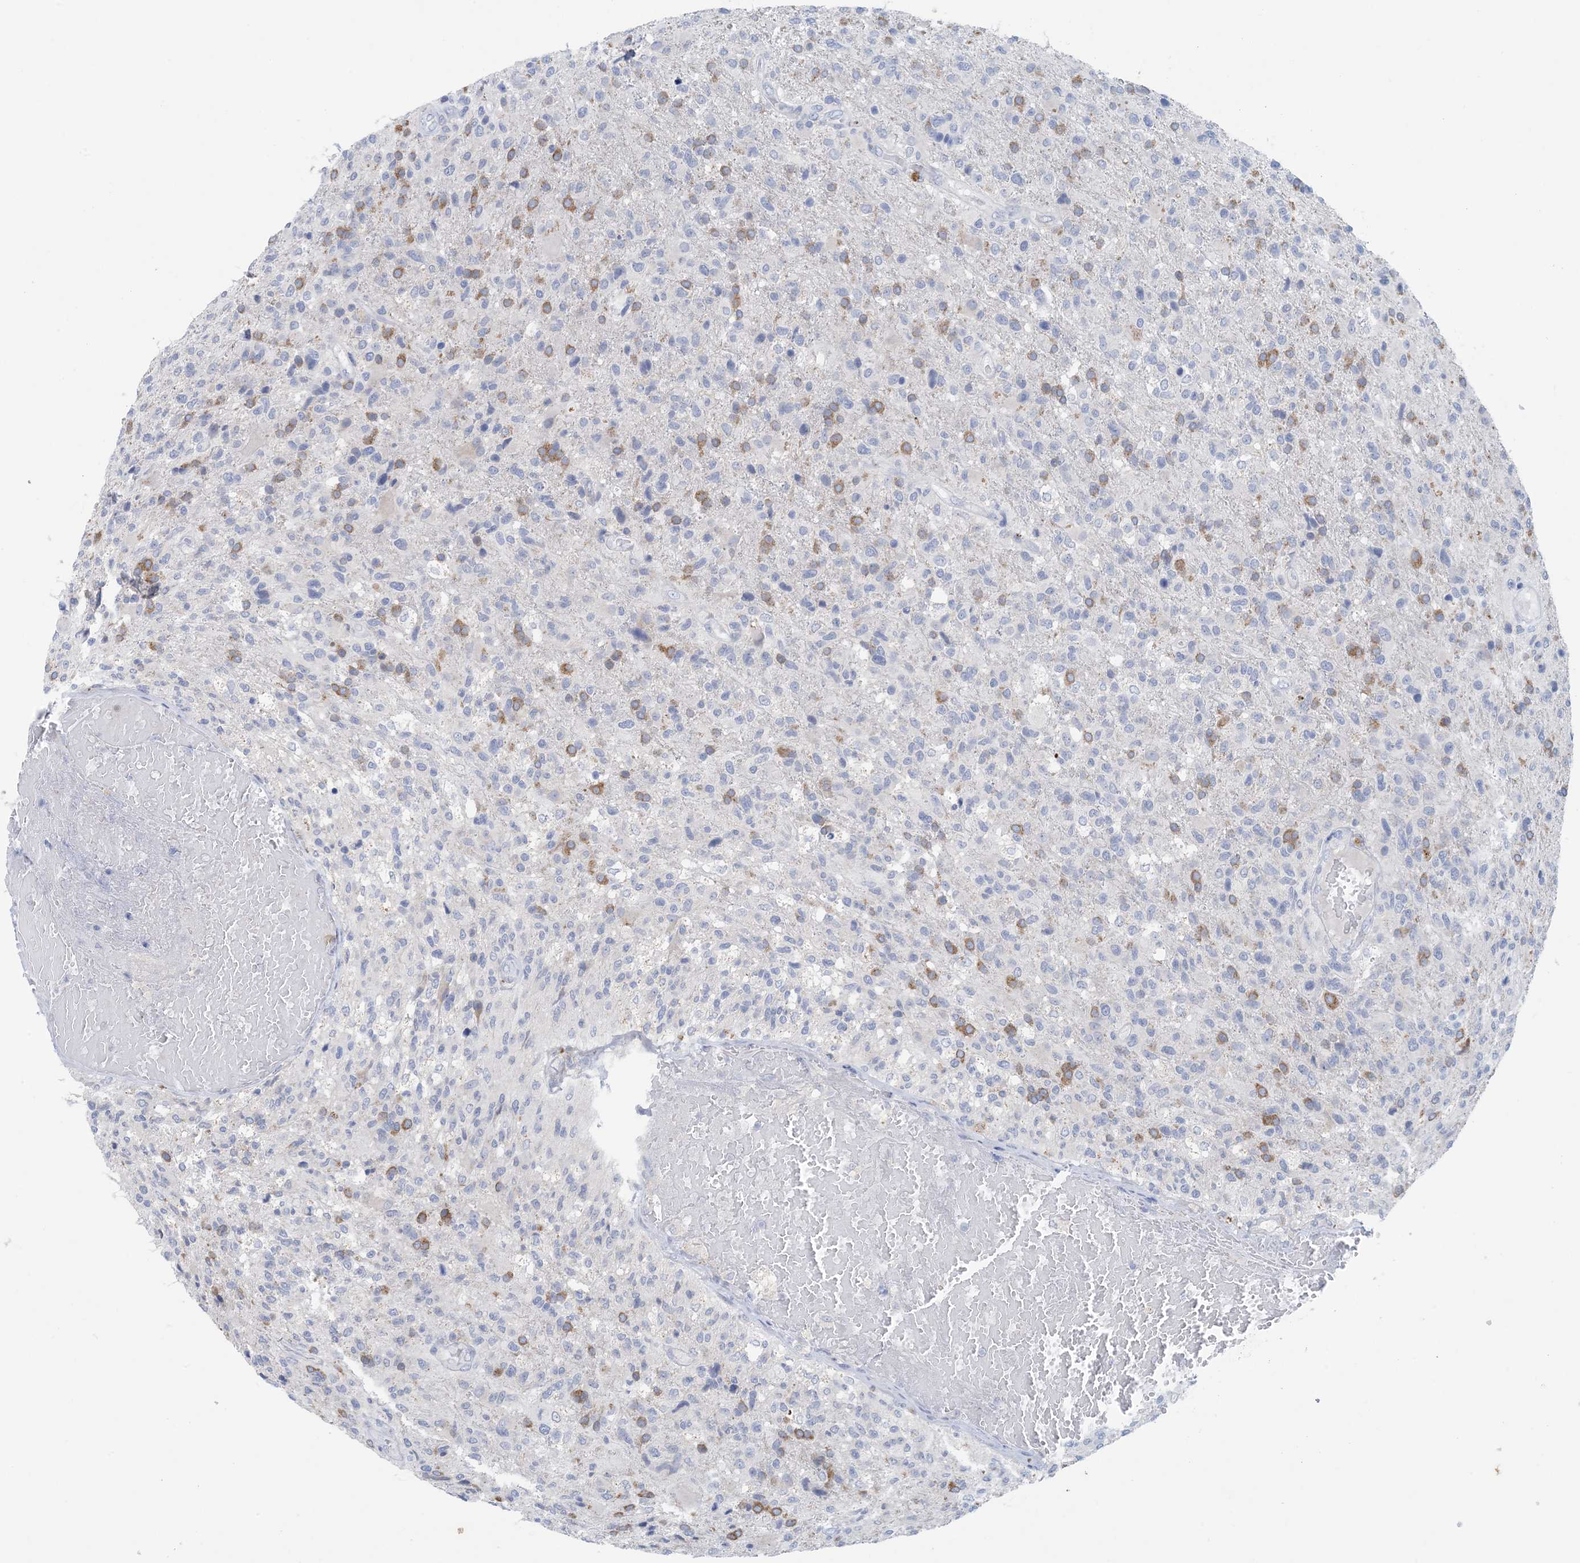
{"staining": {"intensity": "moderate", "quantity": "<25%", "location": "cytoplasmic/membranous"}, "tissue": "glioma", "cell_type": "Tumor cells", "image_type": "cancer", "snomed": [{"axis": "morphology", "description": "Glioma, malignant, High grade"}, {"axis": "topography", "description": "Brain"}], "caption": "Brown immunohistochemical staining in human malignant high-grade glioma displays moderate cytoplasmic/membranous staining in about <25% of tumor cells.", "gene": "GABRG1", "patient": {"sex": "male", "age": 72}}